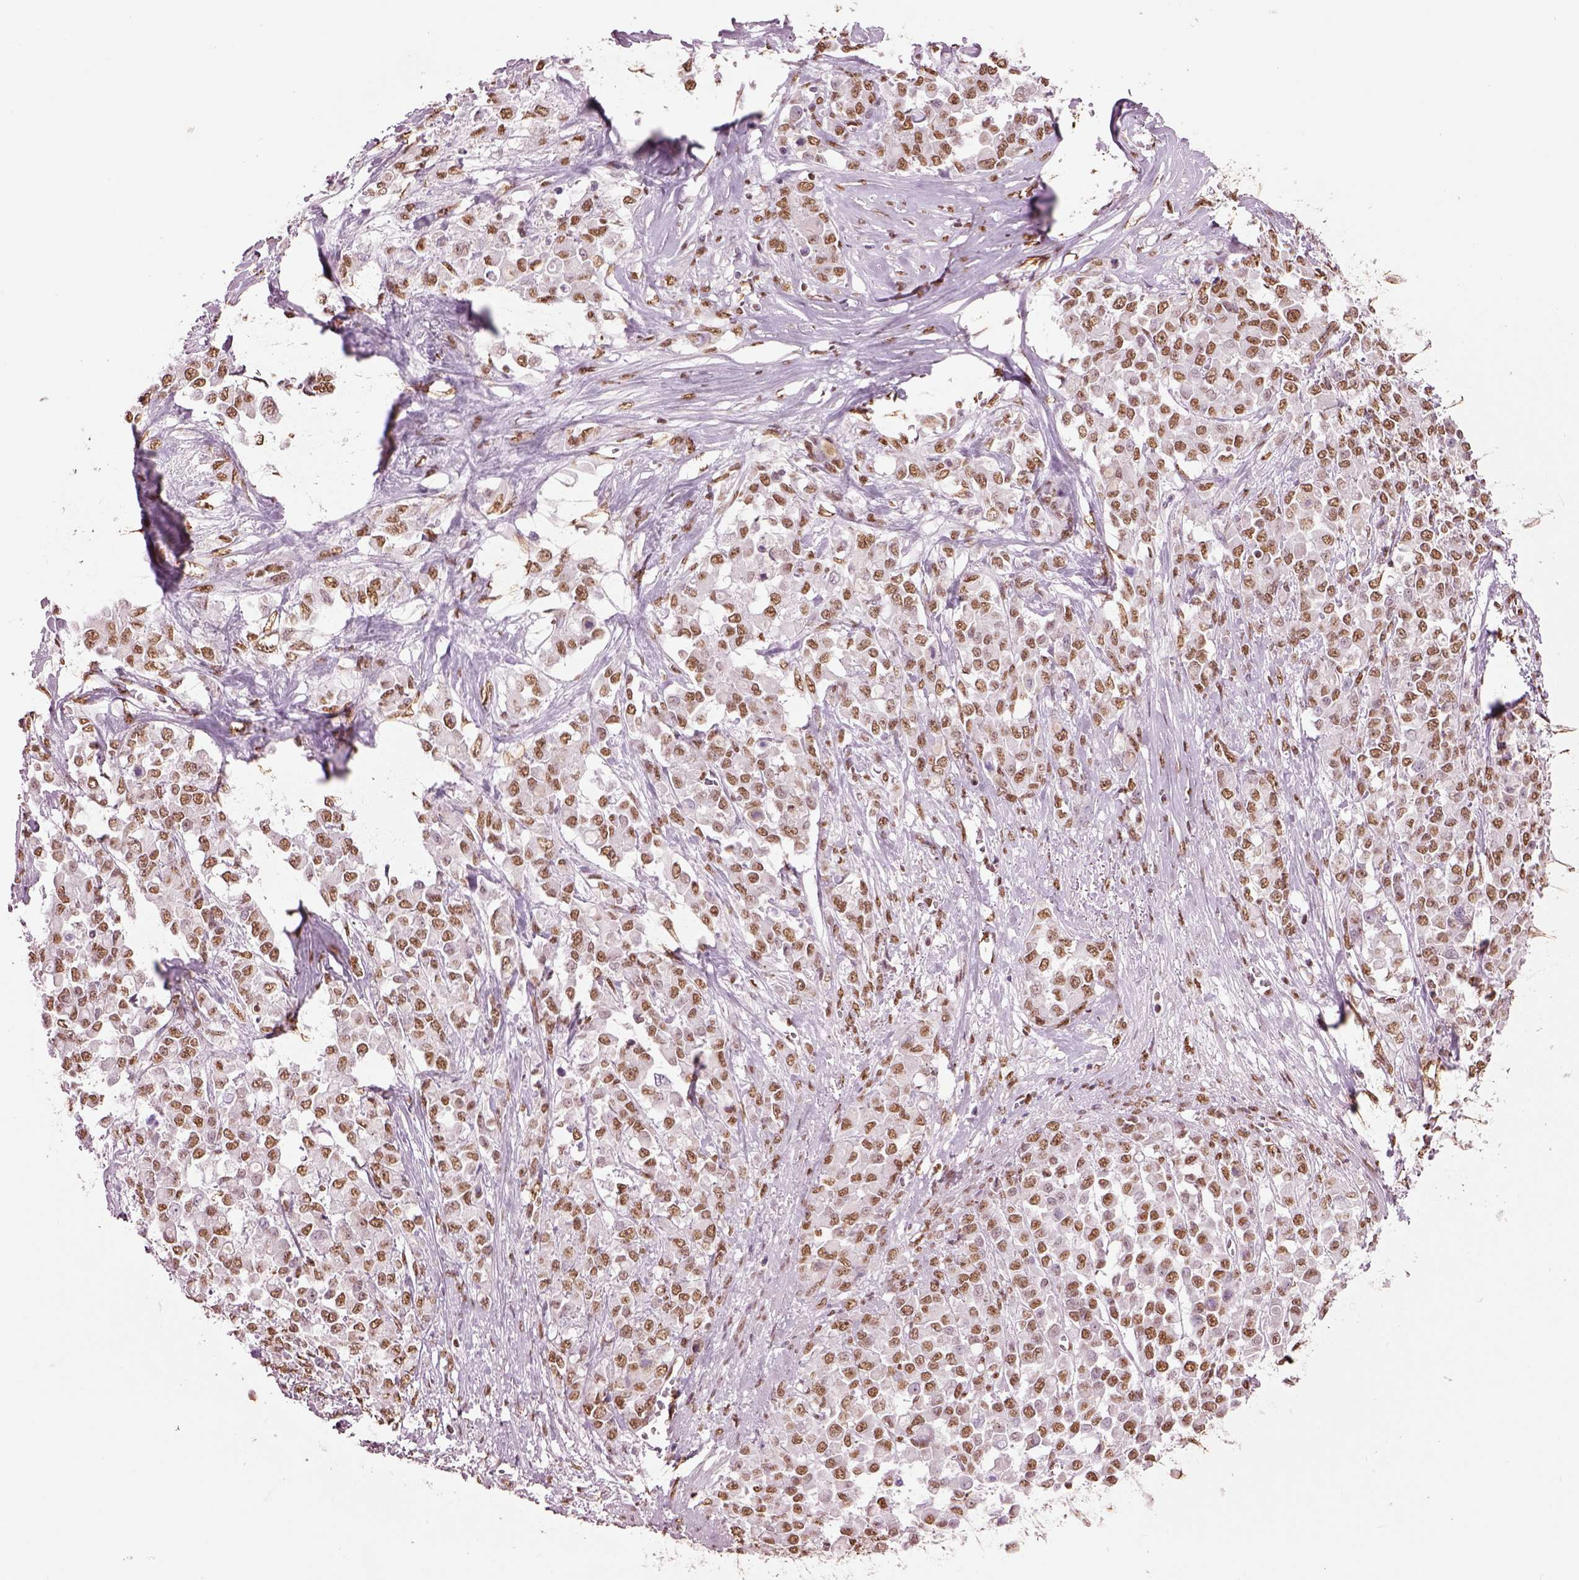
{"staining": {"intensity": "moderate", "quantity": ">75%", "location": "nuclear"}, "tissue": "stomach cancer", "cell_type": "Tumor cells", "image_type": "cancer", "snomed": [{"axis": "morphology", "description": "Adenocarcinoma, NOS"}, {"axis": "topography", "description": "Stomach"}], "caption": "This is a photomicrograph of immunohistochemistry staining of stomach adenocarcinoma, which shows moderate expression in the nuclear of tumor cells.", "gene": "DDX3X", "patient": {"sex": "female", "age": 76}}